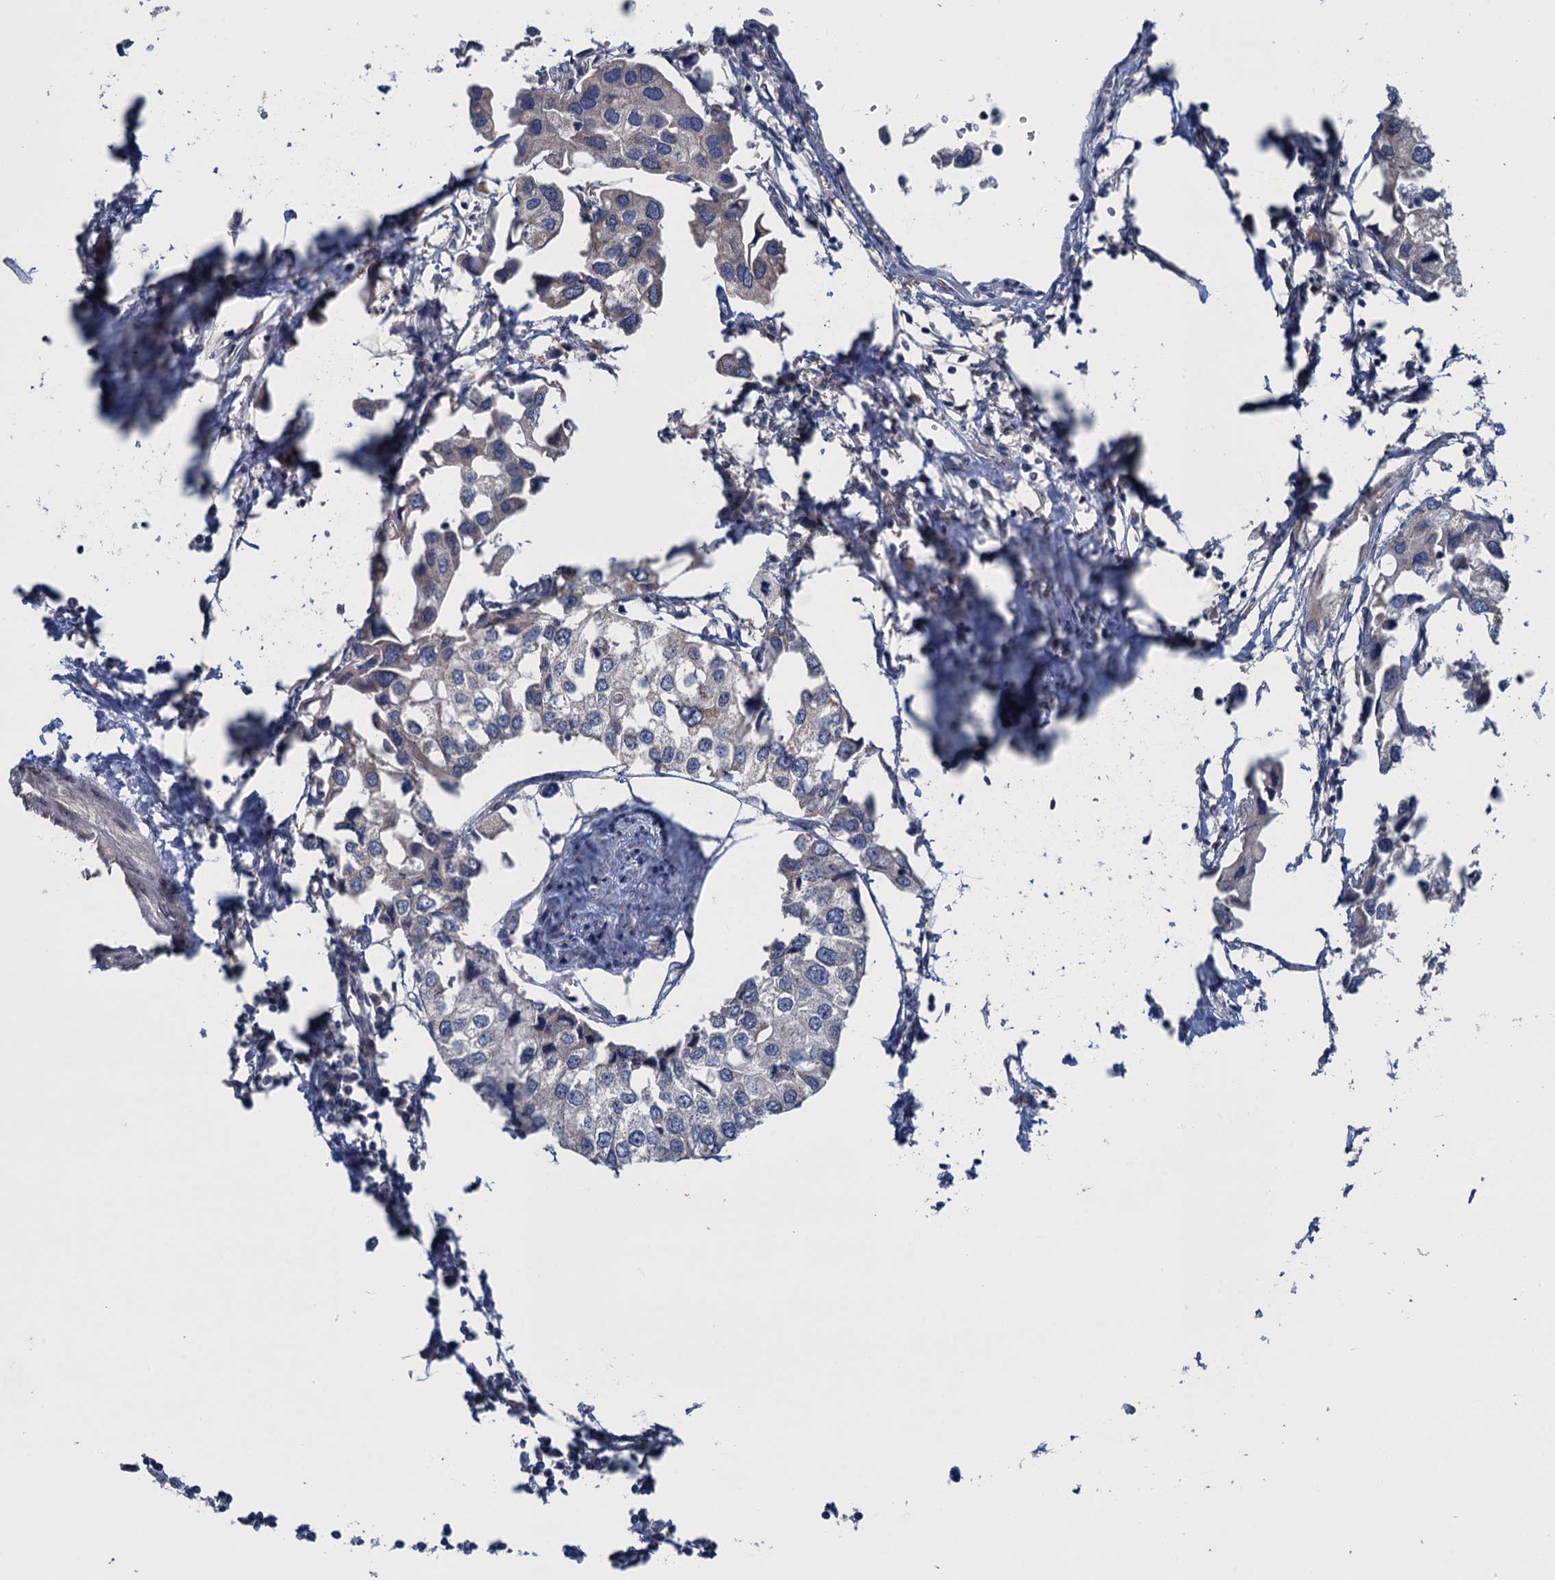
{"staining": {"intensity": "negative", "quantity": "none", "location": "none"}, "tissue": "urothelial cancer", "cell_type": "Tumor cells", "image_type": "cancer", "snomed": [{"axis": "morphology", "description": "Urothelial carcinoma, High grade"}, {"axis": "topography", "description": "Urinary bladder"}], "caption": "IHC image of neoplastic tissue: urothelial cancer stained with DAB displays no significant protein expression in tumor cells.", "gene": "CTU2", "patient": {"sex": "male", "age": 64}}